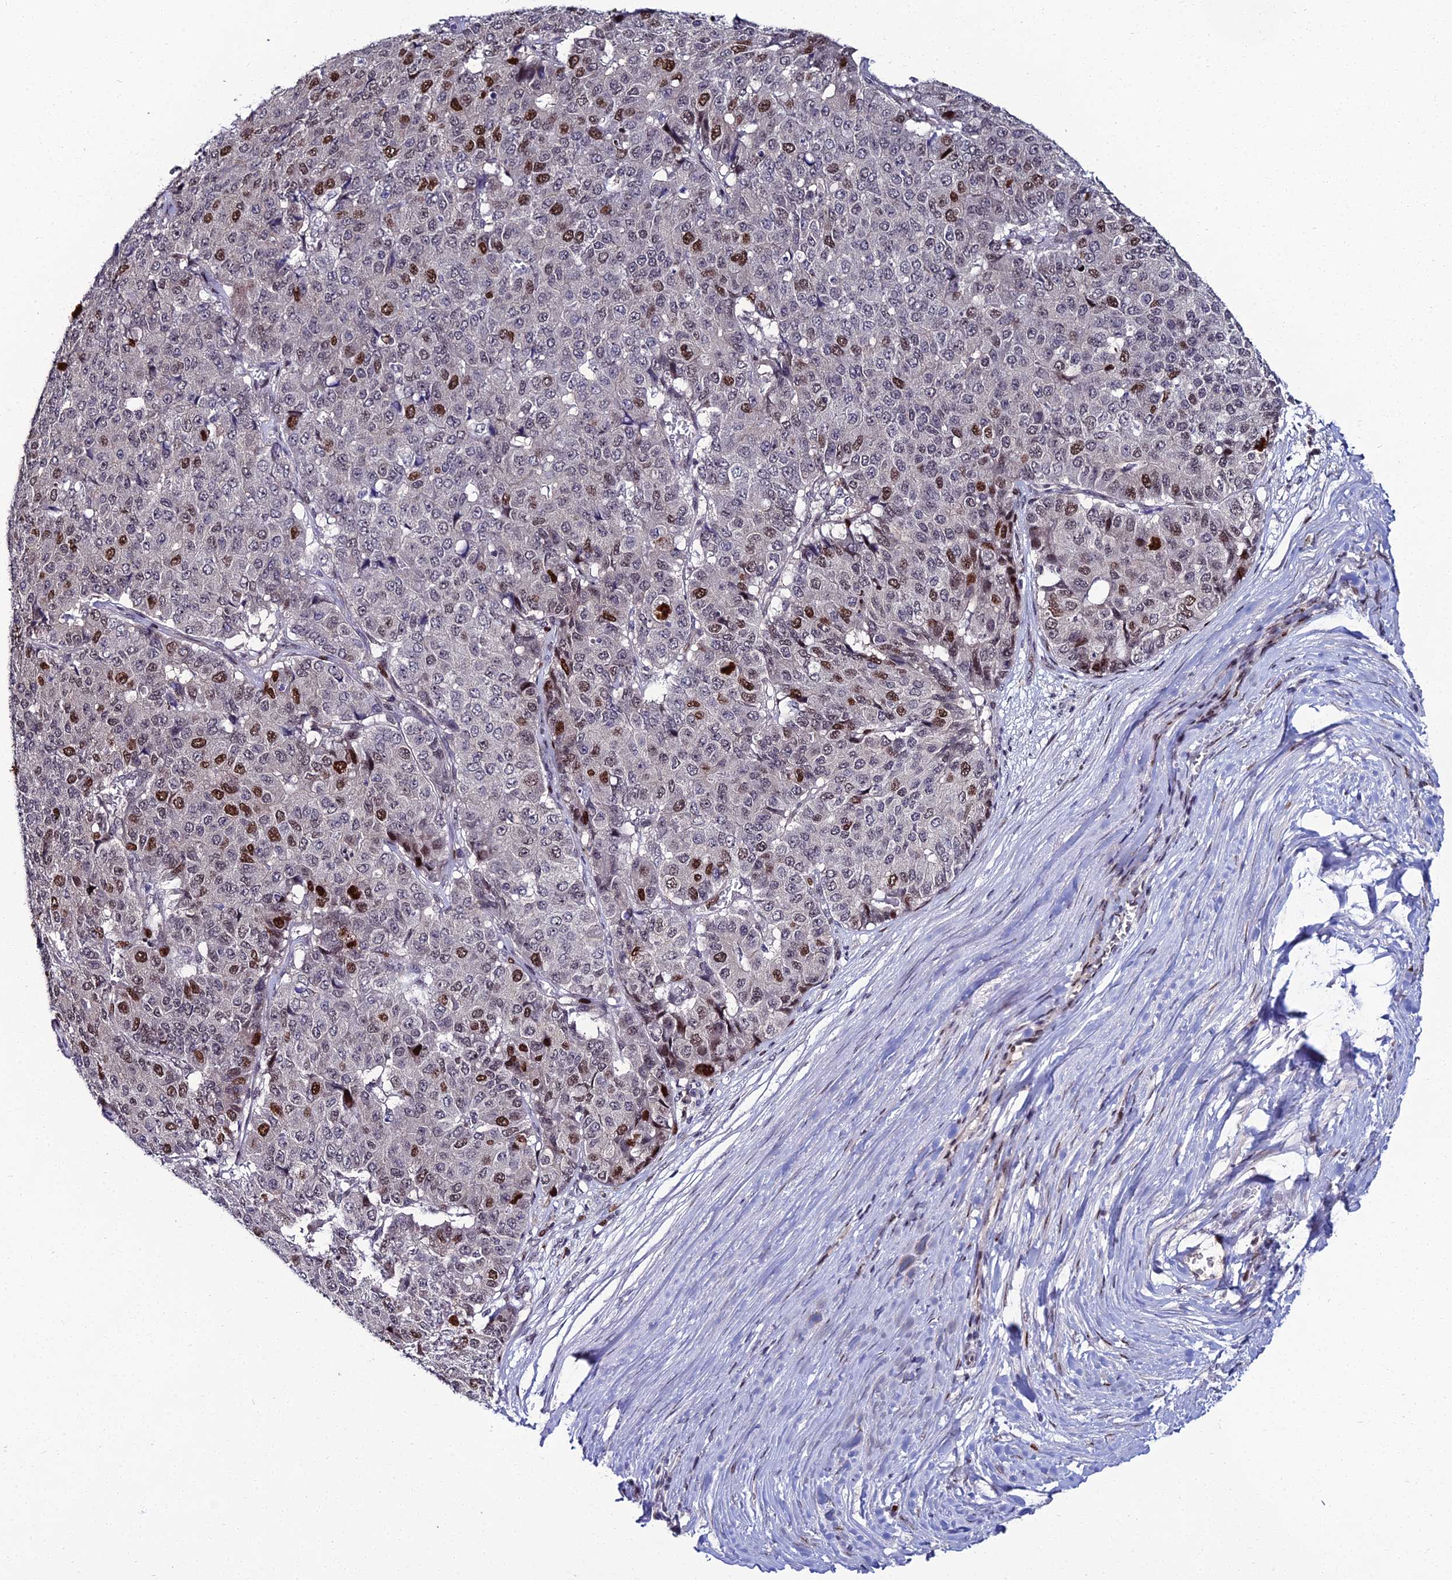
{"staining": {"intensity": "strong", "quantity": "<25%", "location": "nuclear"}, "tissue": "pancreatic cancer", "cell_type": "Tumor cells", "image_type": "cancer", "snomed": [{"axis": "morphology", "description": "Adenocarcinoma, NOS"}, {"axis": "topography", "description": "Pancreas"}], "caption": "An immunohistochemistry image of neoplastic tissue is shown. Protein staining in brown shows strong nuclear positivity in pancreatic cancer (adenocarcinoma) within tumor cells. (brown staining indicates protein expression, while blue staining denotes nuclei).", "gene": "TAF9B", "patient": {"sex": "male", "age": 50}}